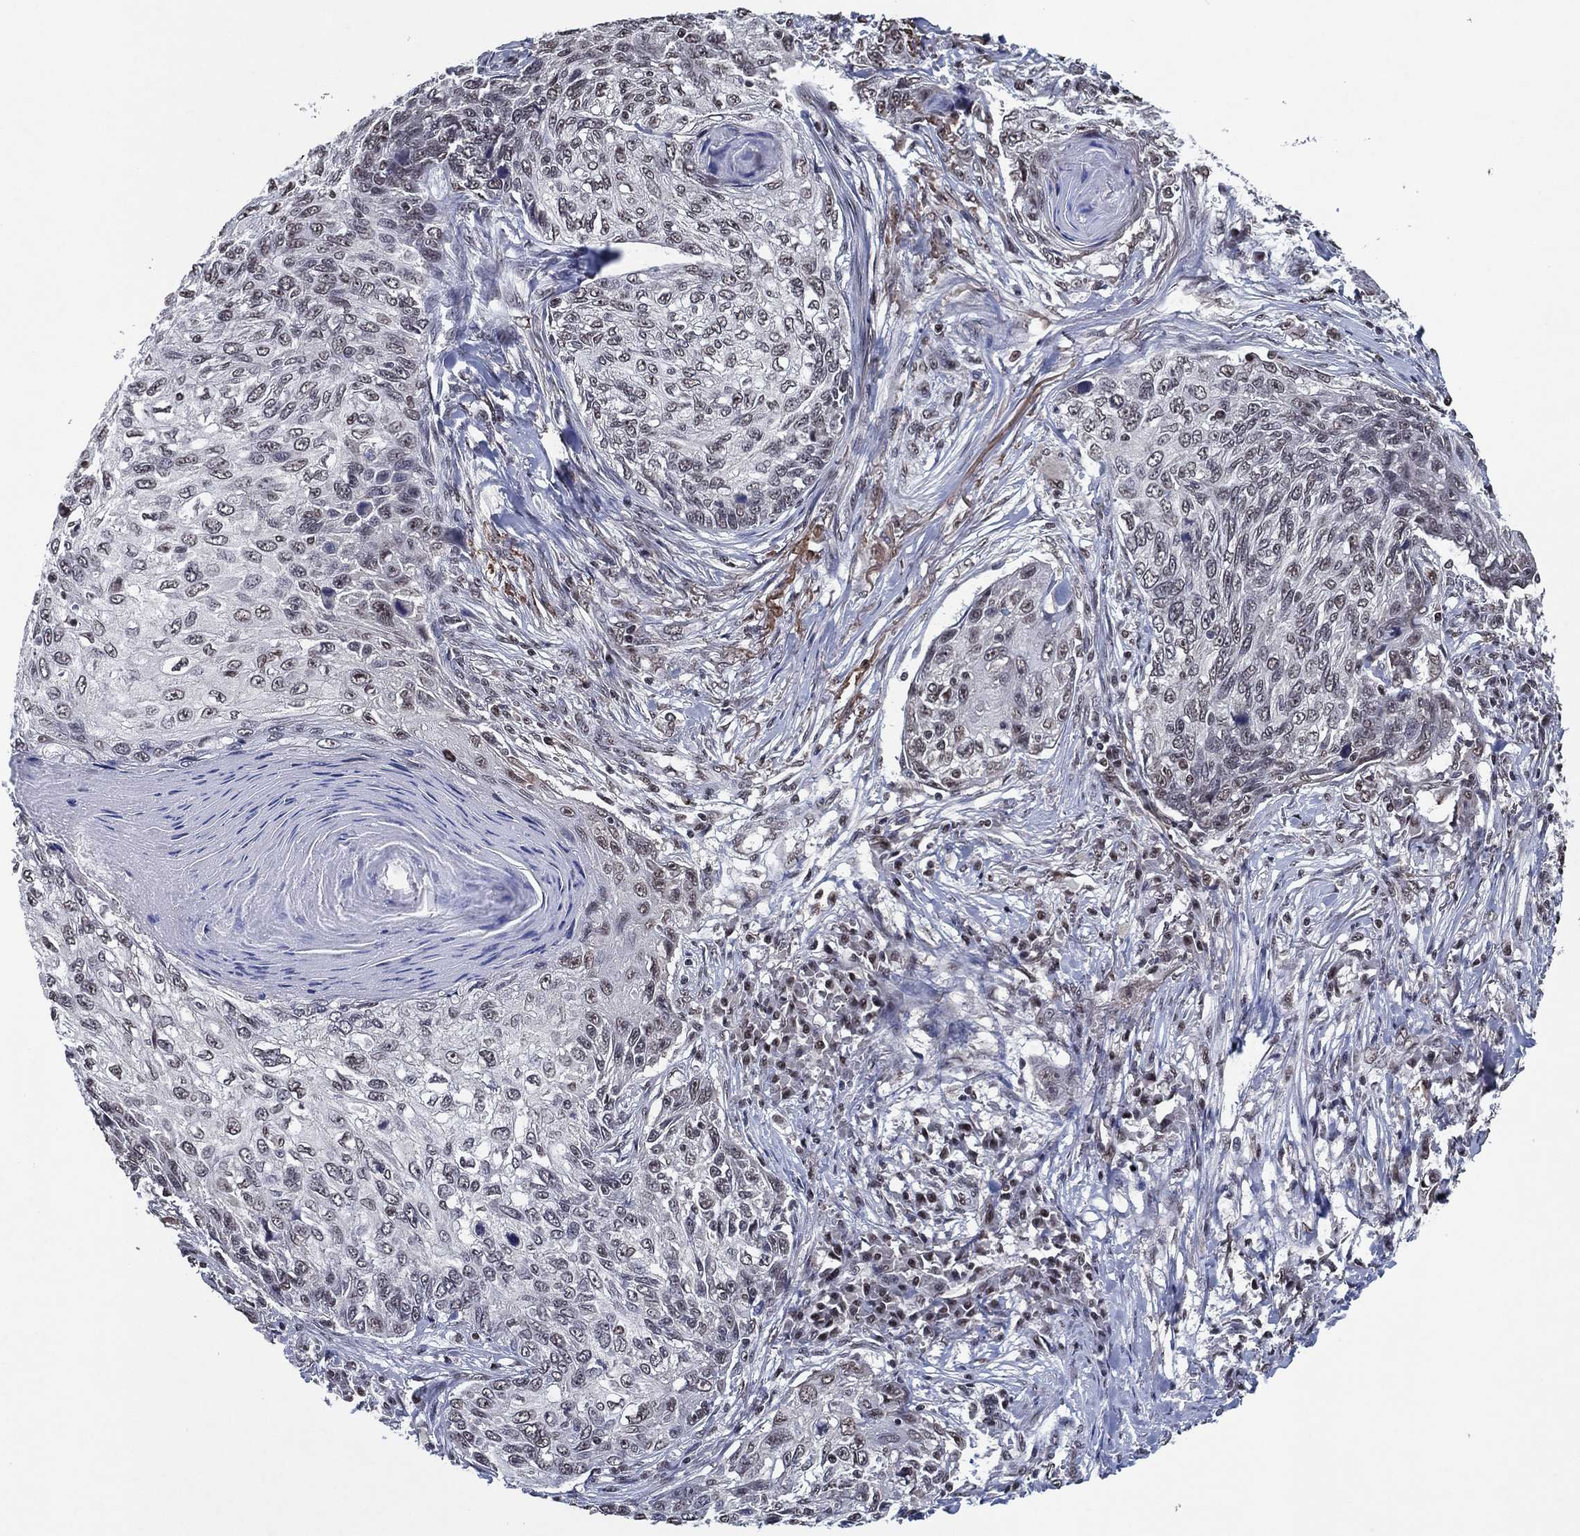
{"staining": {"intensity": "negative", "quantity": "none", "location": "none"}, "tissue": "skin cancer", "cell_type": "Tumor cells", "image_type": "cancer", "snomed": [{"axis": "morphology", "description": "Squamous cell carcinoma, NOS"}, {"axis": "topography", "description": "Skin"}], "caption": "Tumor cells show no significant positivity in skin cancer (squamous cell carcinoma).", "gene": "ZBTB42", "patient": {"sex": "male", "age": 92}}